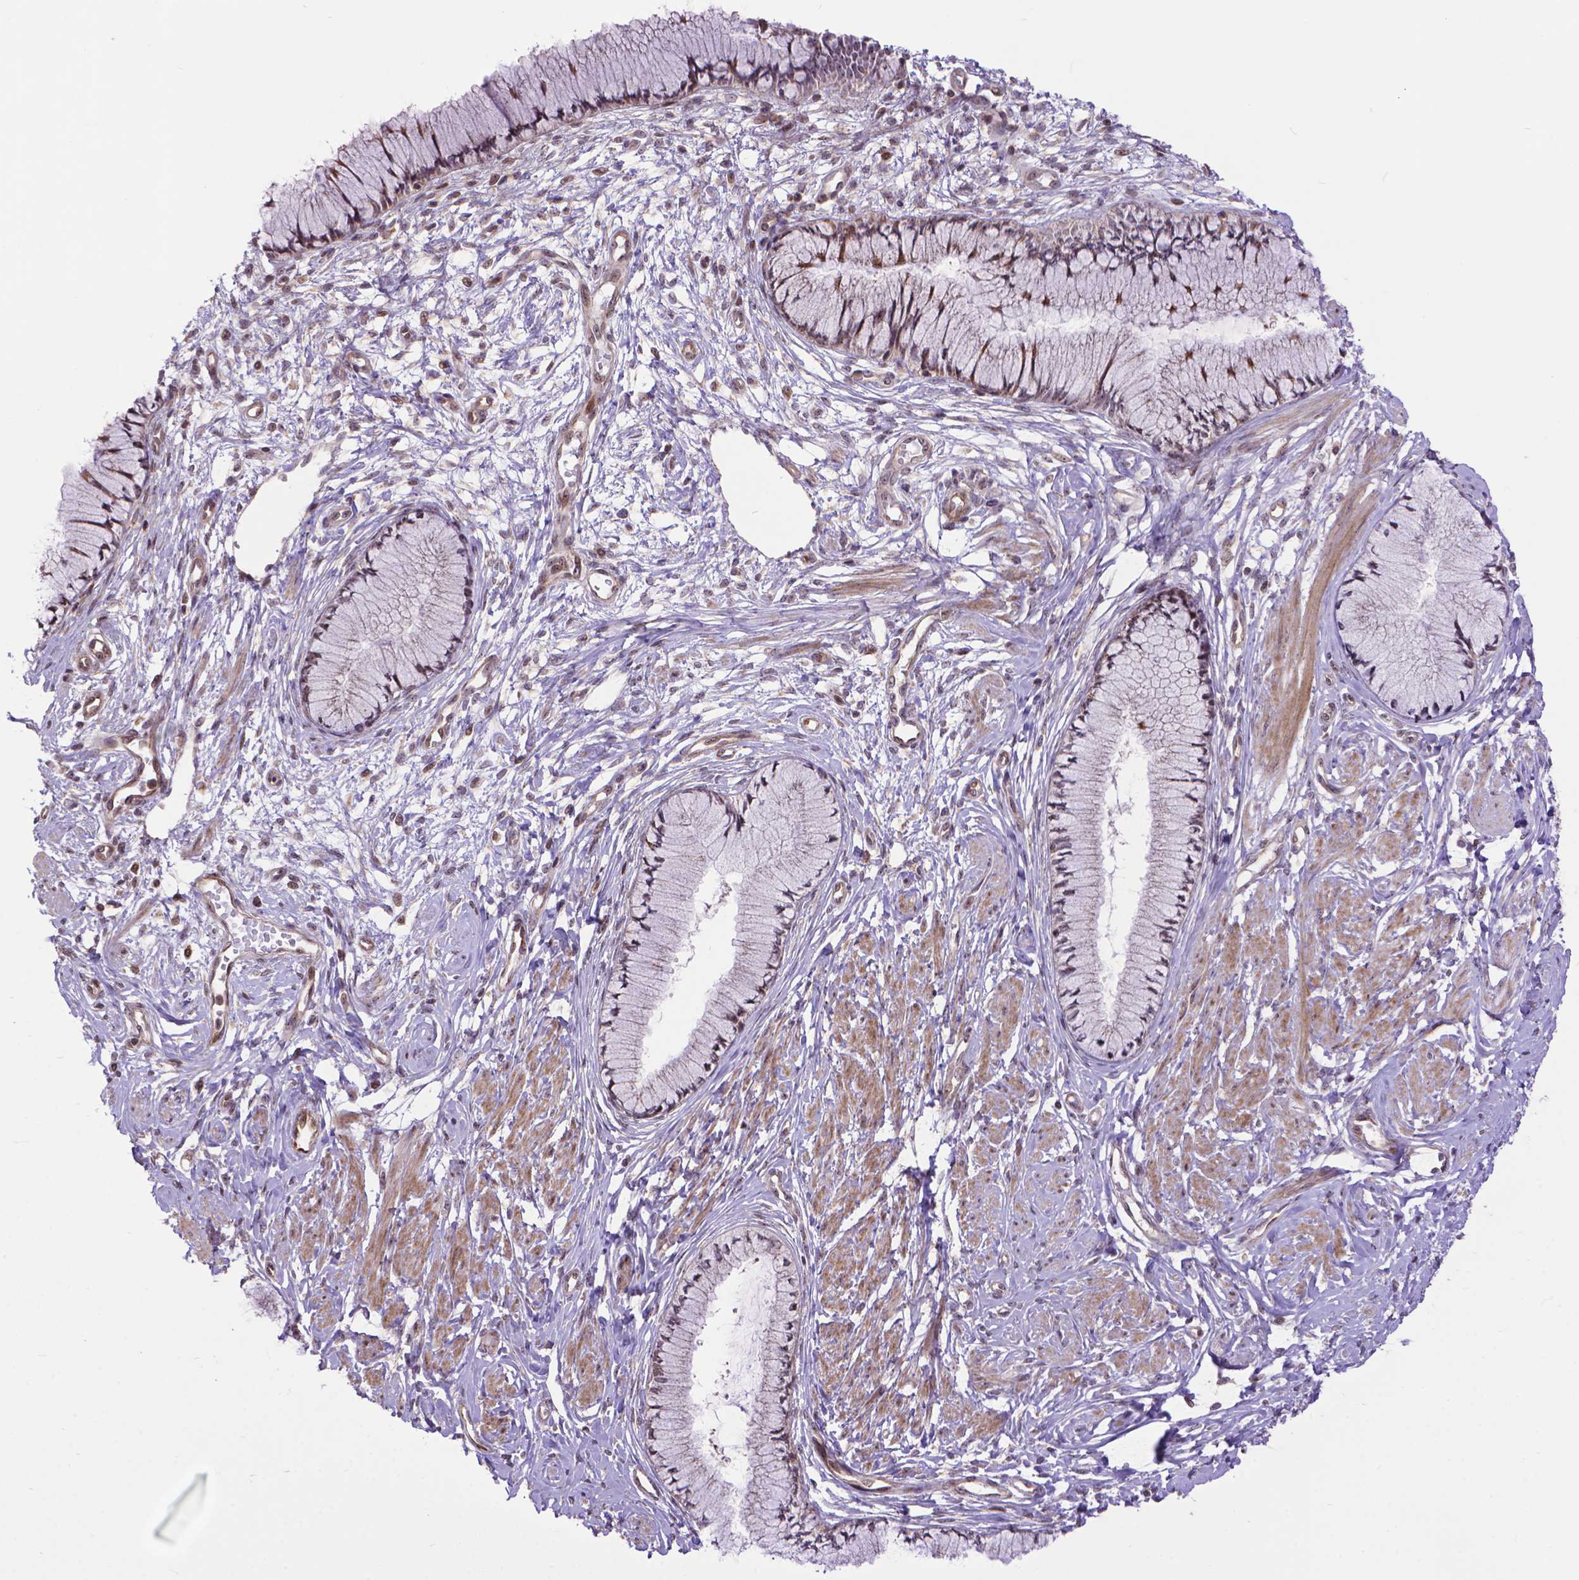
{"staining": {"intensity": "moderate", "quantity": "25%-75%", "location": "nuclear"}, "tissue": "cervix", "cell_type": "Glandular cells", "image_type": "normal", "snomed": [{"axis": "morphology", "description": "Normal tissue, NOS"}, {"axis": "topography", "description": "Cervix"}], "caption": "A brown stain labels moderate nuclear positivity of a protein in glandular cells of unremarkable cervix.", "gene": "TMEM135", "patient": {"sex": "female", "age": 37}}